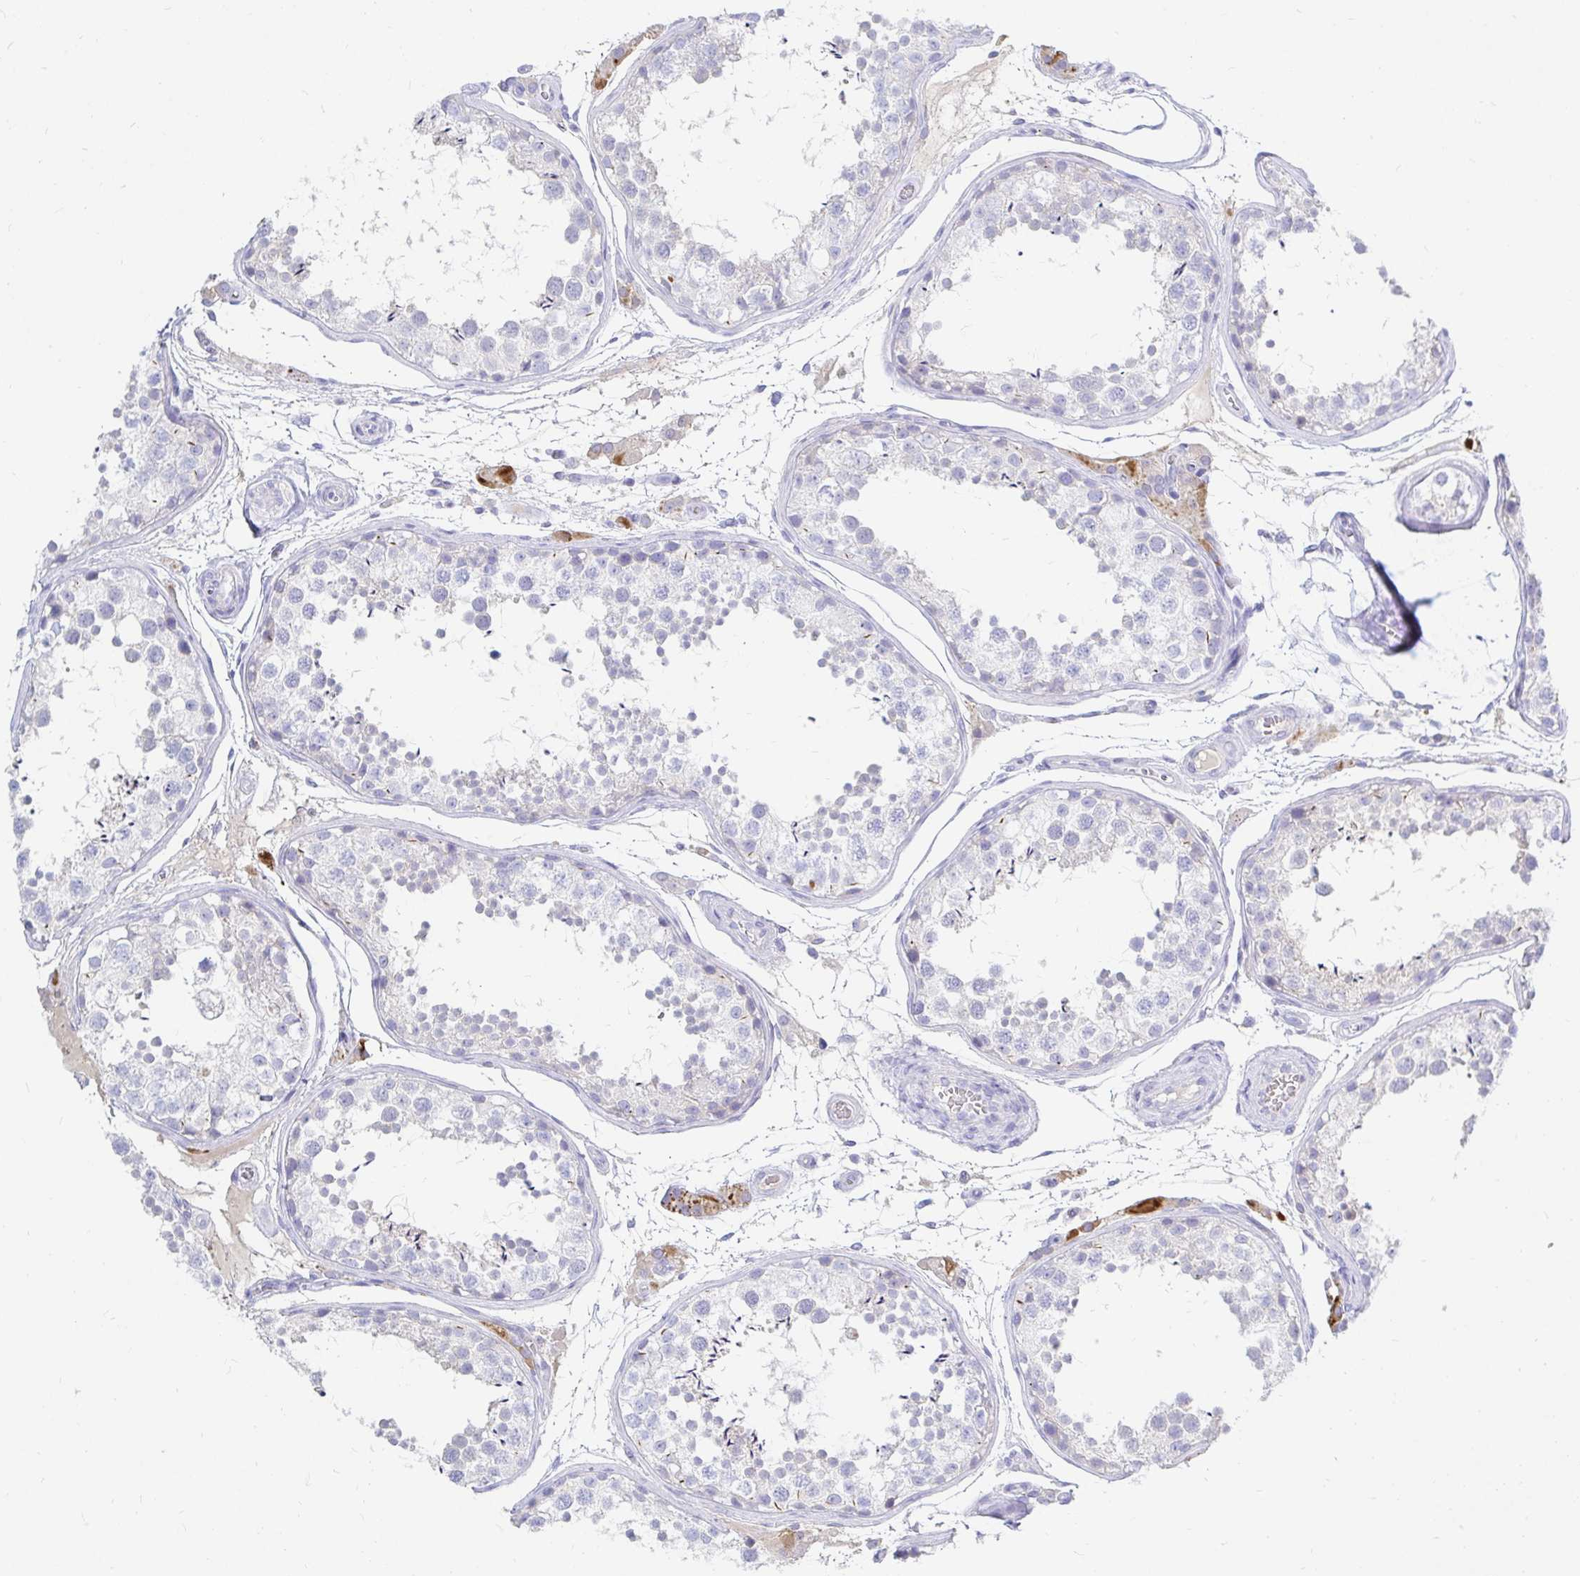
{"staining": {"intensity": "negative", "quantity": "none", "location": "none"}, "tissue": "testis", "cell_type": "Cells in seminiferous ducts", "image_type": "normal", "snomed": [{"axis": "morphology", "description": "Normal tissue, NOS"}, {"axis": "topography", "description": "Testis"}], "caption": "This image is of normal testis stained with immunohistochemistry to label a protein in brown with the nuclei are counter-stained blue. There is no staining in cells in seminiferous ducts. (Immunohistochemistry, brightfield microscopy, high magnification).", "gene": "NR2E1", "patient": {"sex": "male", "age": 29}}